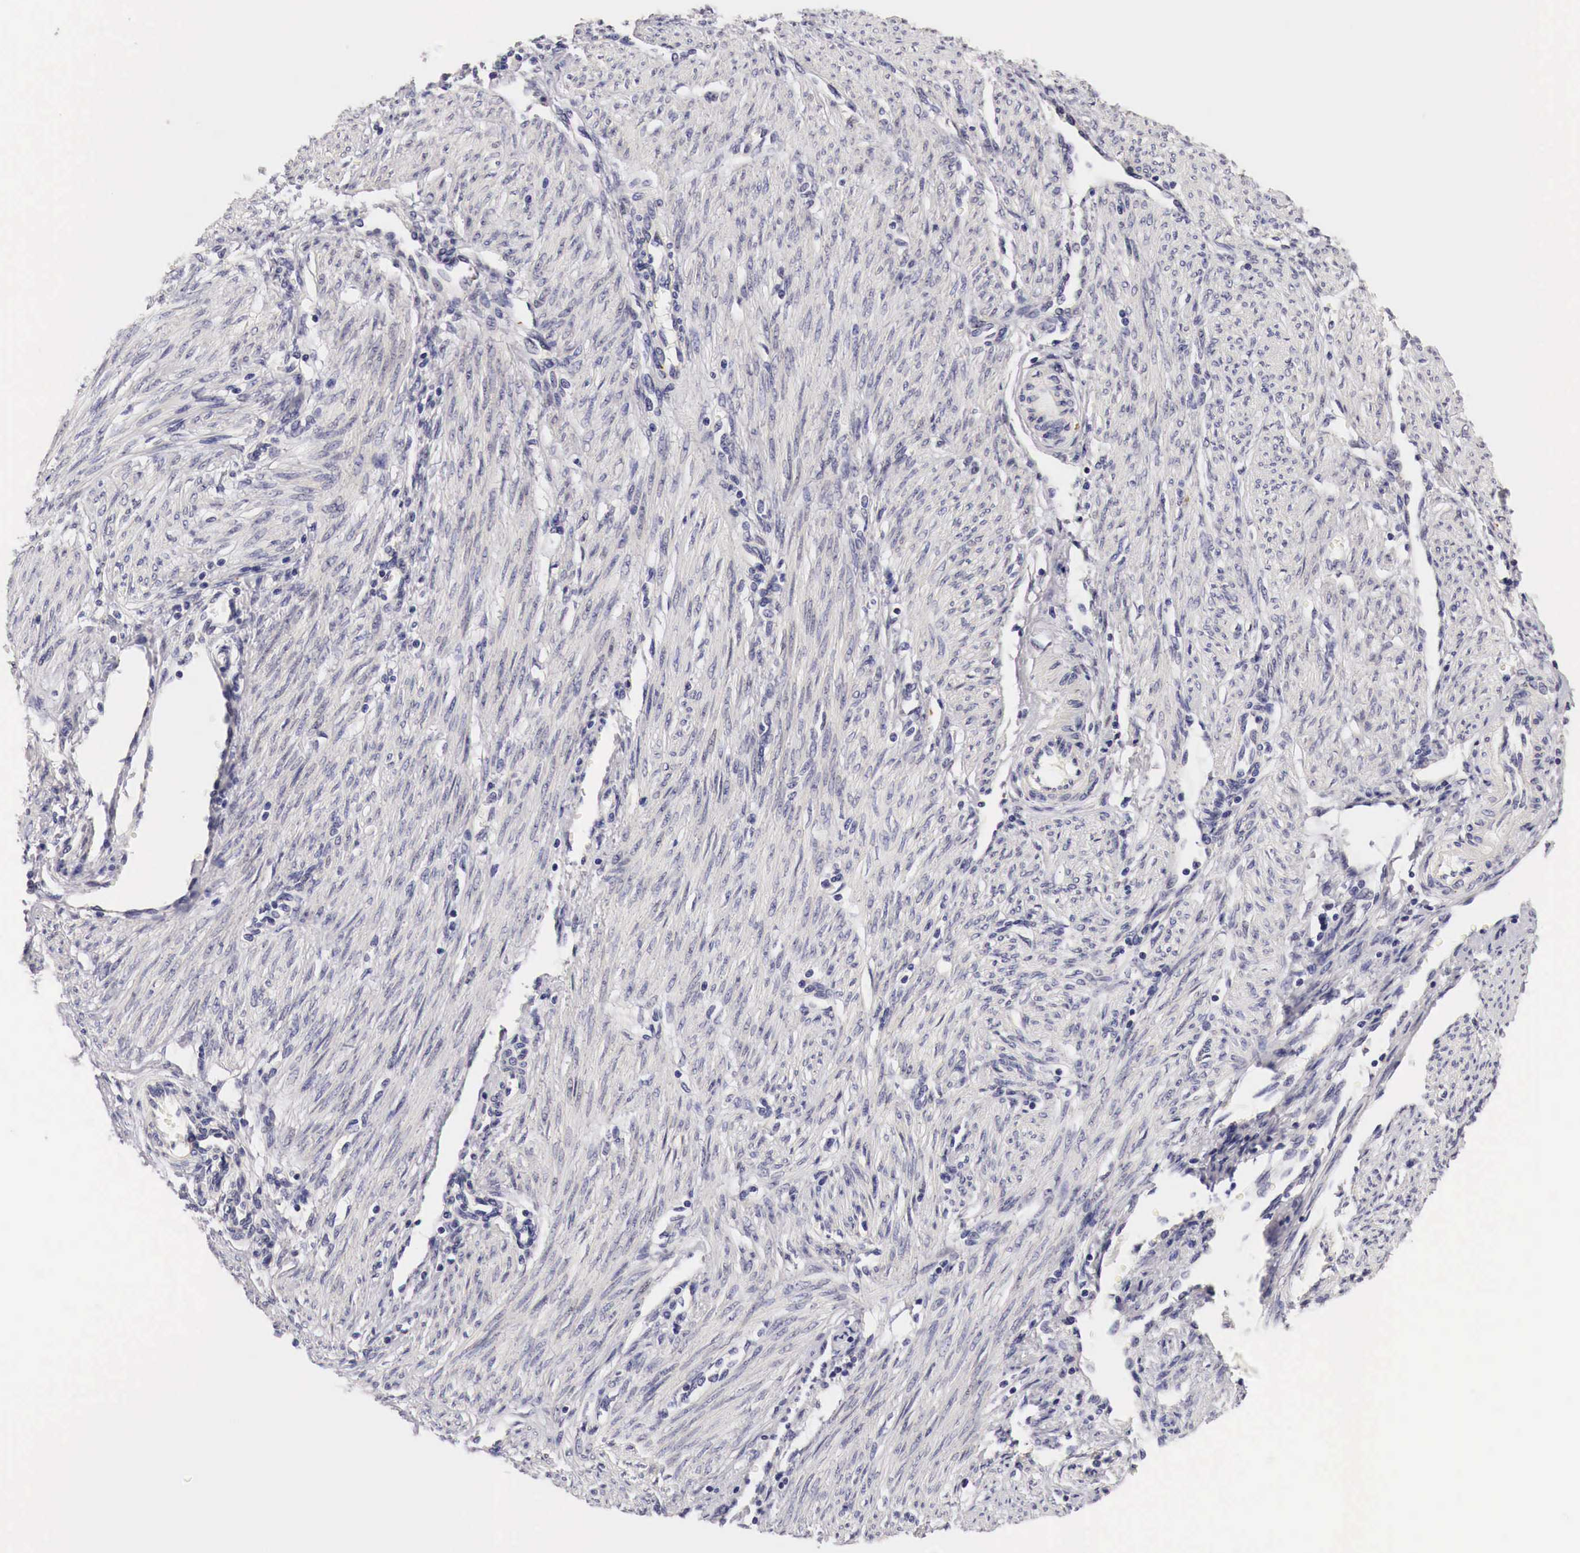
{"staining": {"intensity": "negative", "quantity": "none", "location": "none"}, "tissue": "endometrial cancer", "cell_type": "Tumor cells", "image_type": "cancer", "snomed": [{"axis": "morphology", "description": "Adenocarcinoma, NOS"}, {"axis": "topography", "description": "Endometrium"}], "caption": "A high-resolution photomicrograph shows immunohistochemistry staining of endometrial cancer (adenocarcinoma), which reveals no significant expression in tumor cells. (DAB (3,3'-diaminobenzidine) IHC with hematoxylin counter stain).", "gene": "CASP3", "patient": {"sex": "female", "age": 51}}